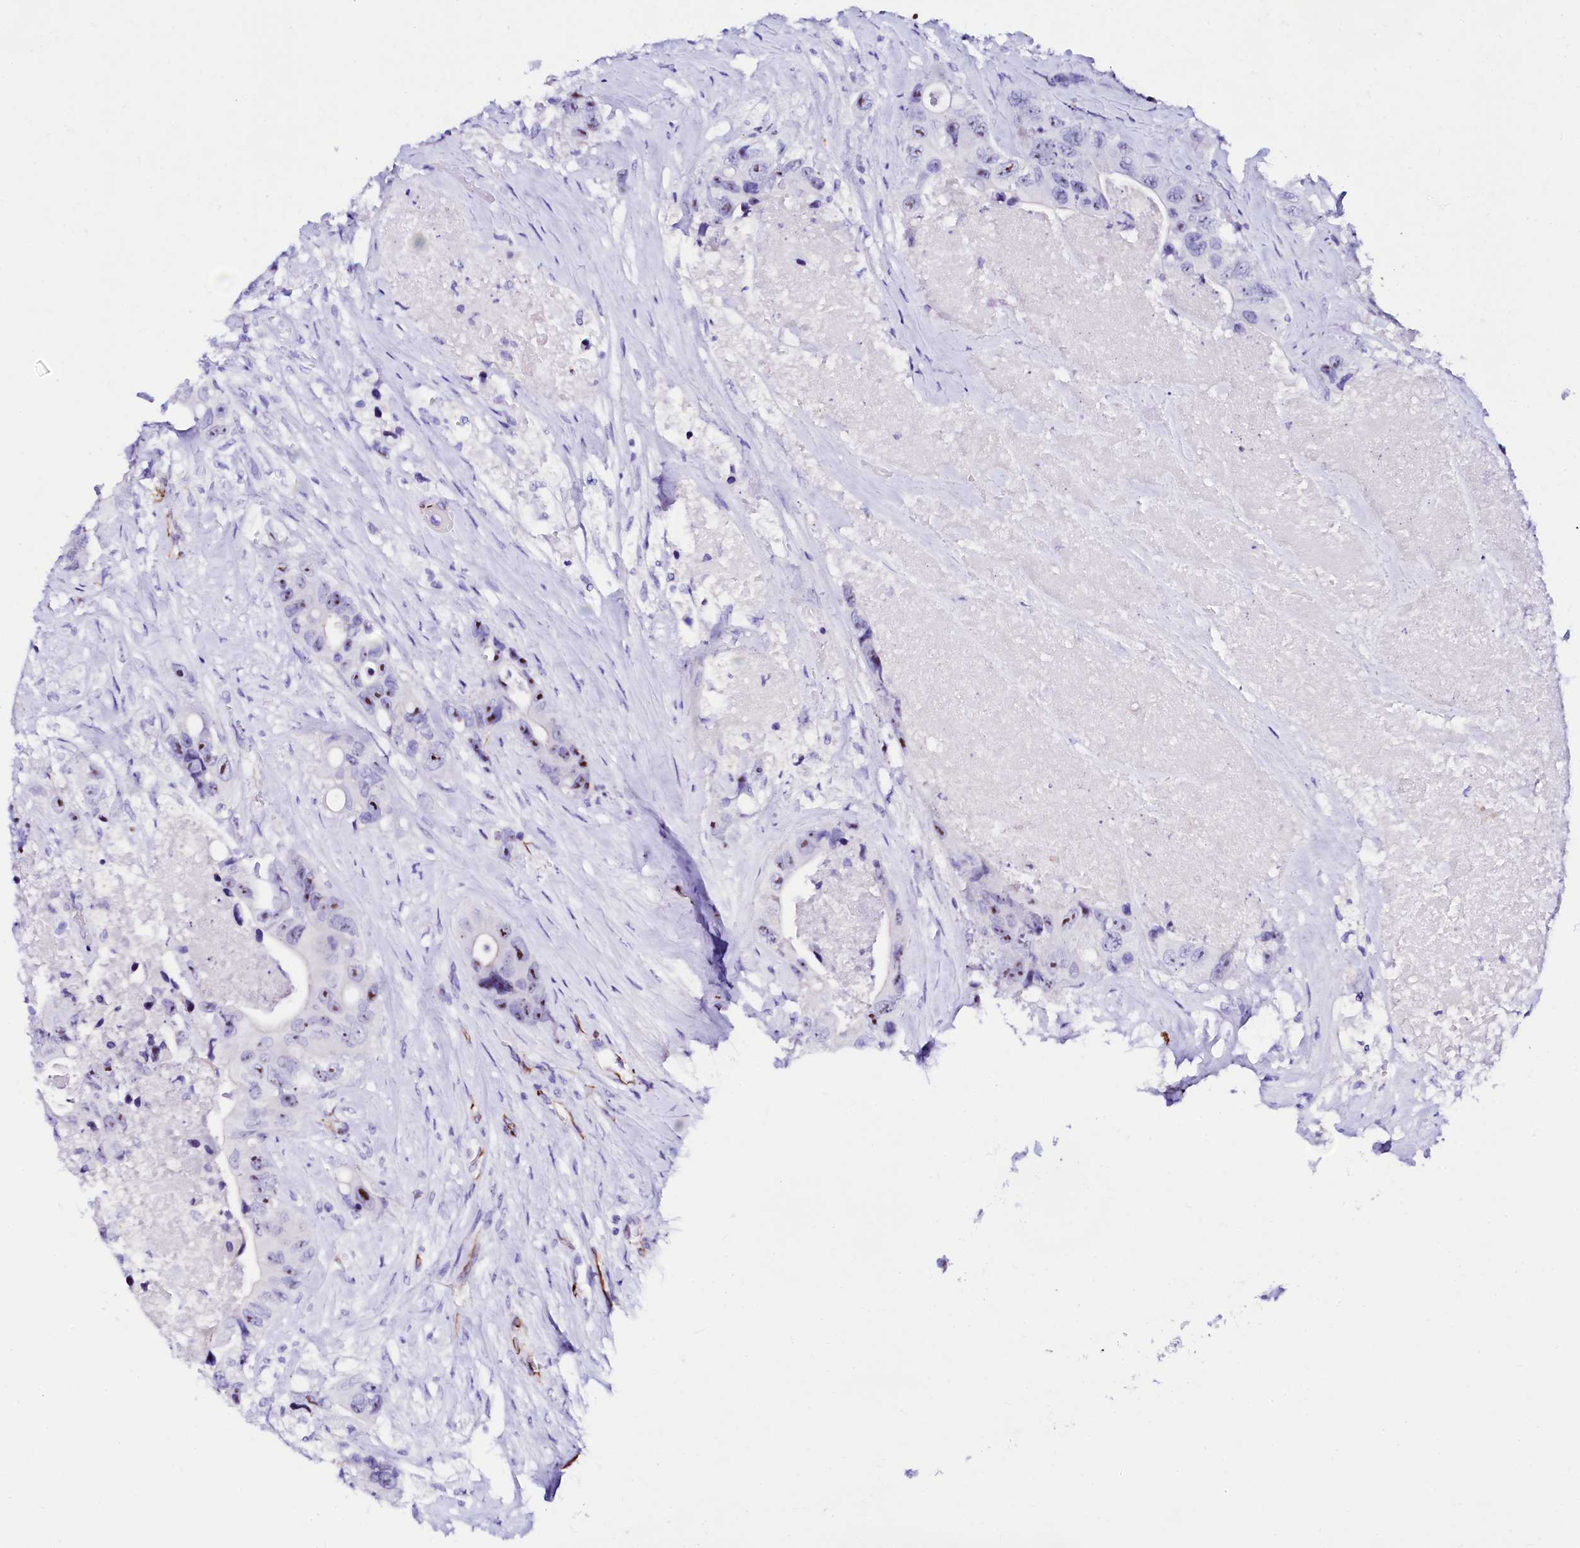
{"staining": {"intensity": "moderate", "quantity": "25%-75%", "location": "nuclear"}, "tissue": "colorectal cancer", "cell_type": "Tumor cells", "image_type": "cancer", "snomed": [{"axis": "morphology", "description": "Adenocarcinoma, NOS"}, {"axis": "topography", "description": "Colon"}], "caption": "Immunohistochemistry (DAB (3,3'-diaminobenzidine)) staining of human adenocarcinoma (colorectal) displays moderate nuclear protein positivity in approximately 25%-75% of tumor cells.", "gene": "SFR1", "patient": {"sex": "female", "age": 46}}